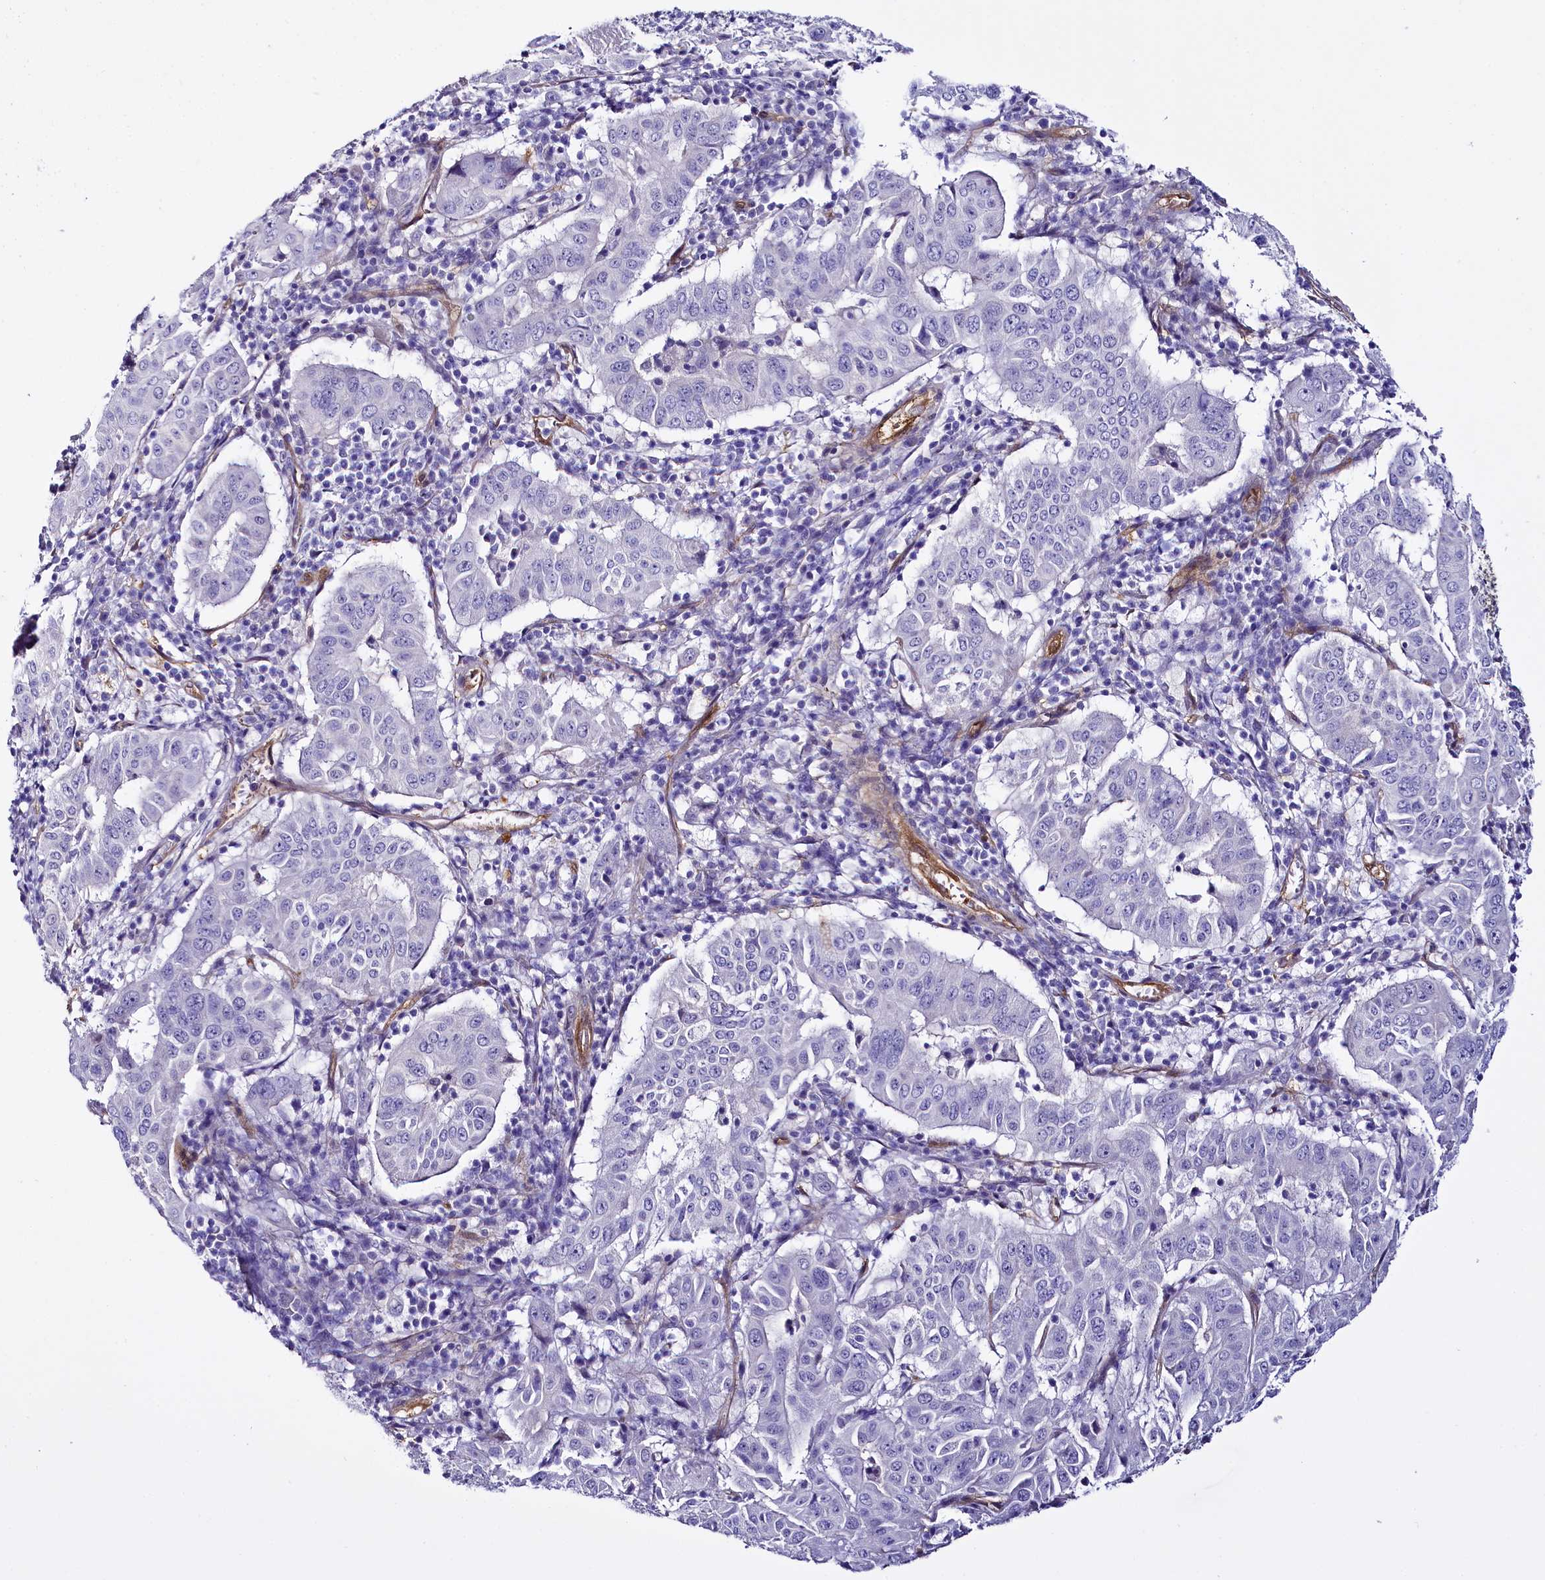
{"staining": {"intensity": "negative", "quantity": "none", "location": "none"}, "tissue": "pancreatic cancer", "cell_type": "Tumor cells", "image_type": "cancer", "snomed": [{"axis": "morphology", "description": "Adenocarcinoma, NOS"}, {"axis": "topography", "description": "Pancreas"}], "caption": "Pancreatic cancer (adenocarcinoma) stained for a protein using immunohistochemistry reveals no expression tumor cells.", "gene": "STXBP1", "patient": {"sex": "male", "age": 63}}